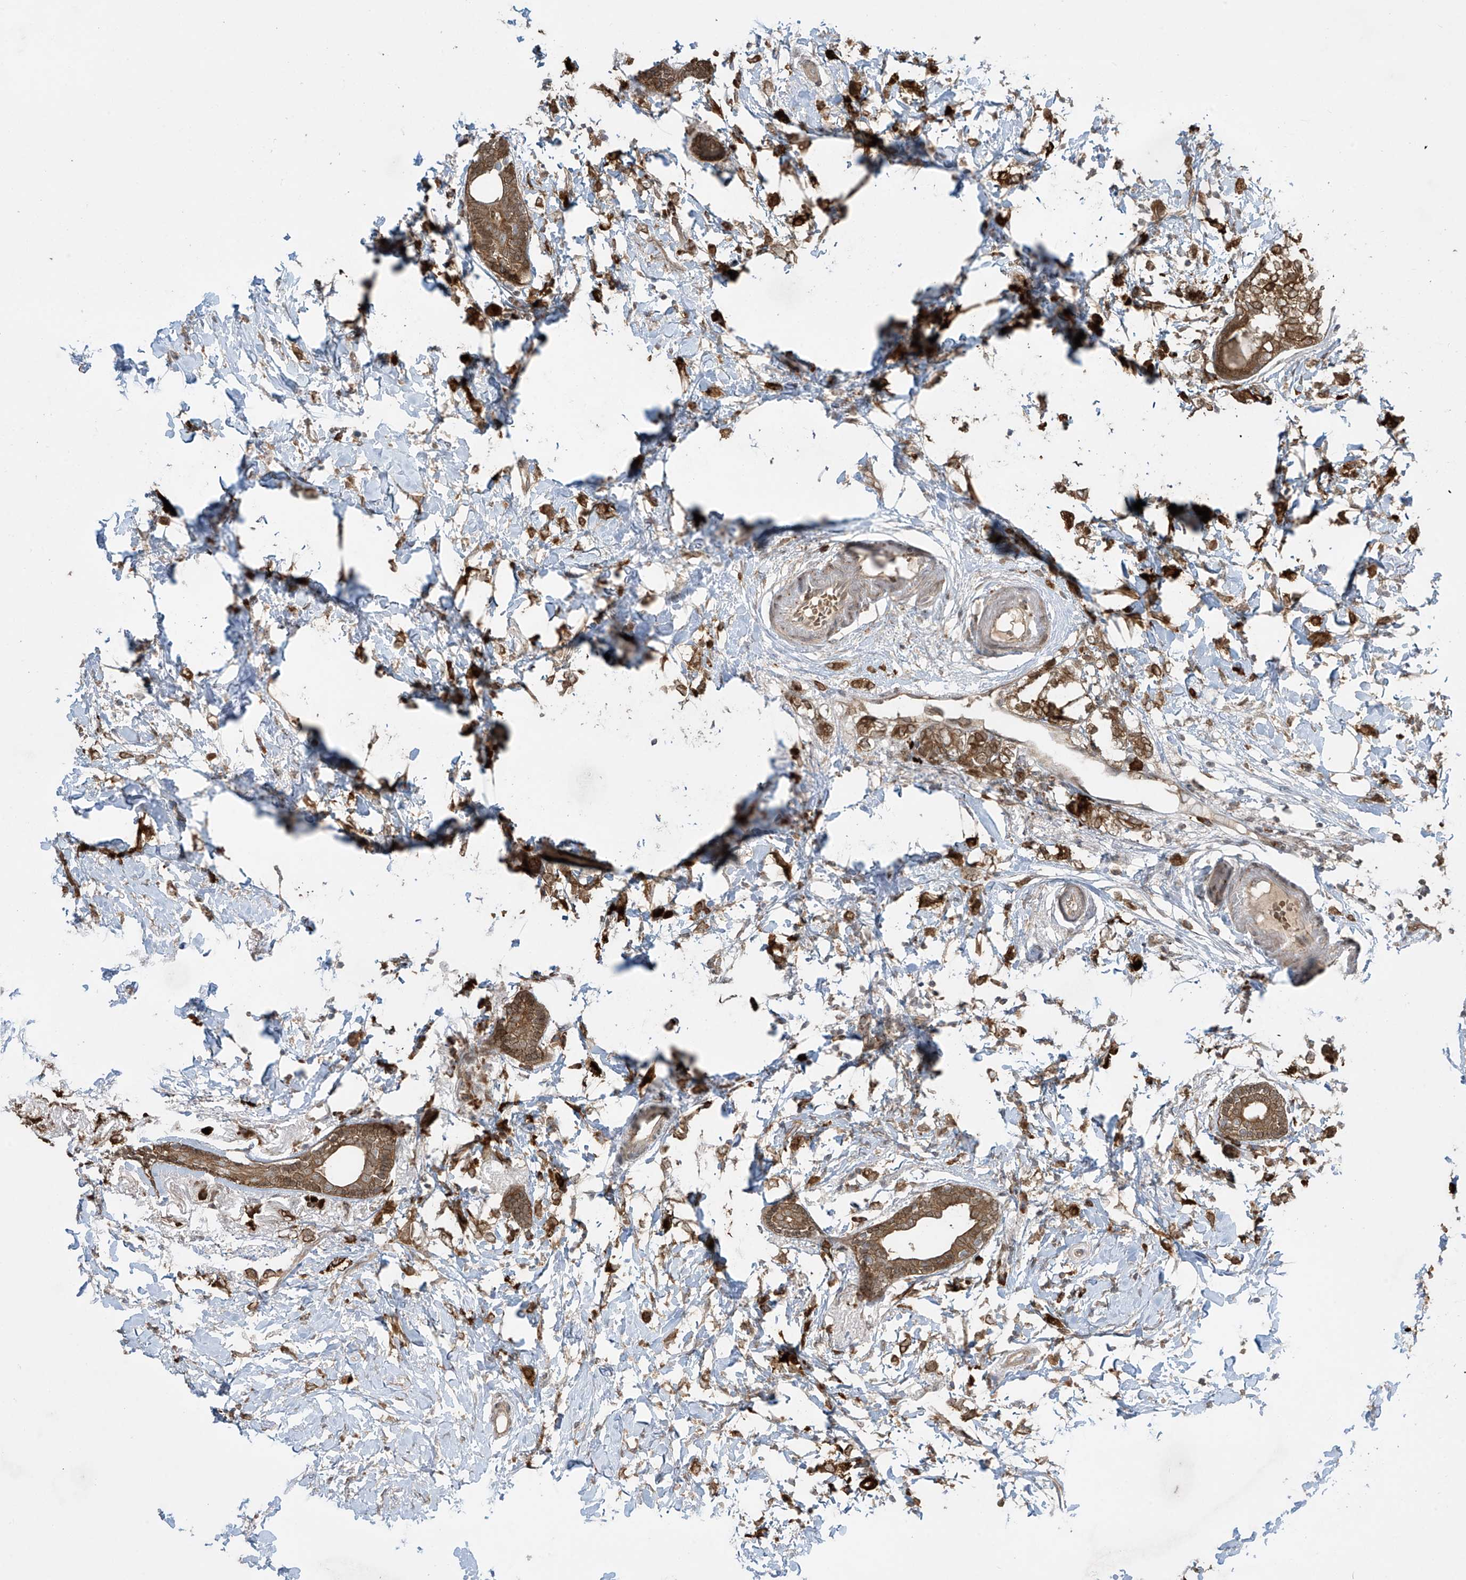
{"staining": {"intensity": "moderate", "quantity": ">75%", "location": "cytoplasmic/membranous"}, "tissue": "breast cancer", "cell_type": "Tumor cells", "image_type": "cancer", "snomed": [{"axis": "morphology", "description": "Normal tissue, NOS"}, {"axis": "morphology", "description": "Lobular carcinoma"}, {"axis": "topography", "description": "Breast"}], "caption": "Tumor cells demonstrate moderate cytoplasmic/membranous positivity in about >75% of cells in breast lobular carcinoma. The protein is stained brown, and the nuclei are stained in blue (DAB IHC with brightfield microscopy, high magnification).", "gene": "PPAT", "patient": {"sex": "female", "age": 47}}